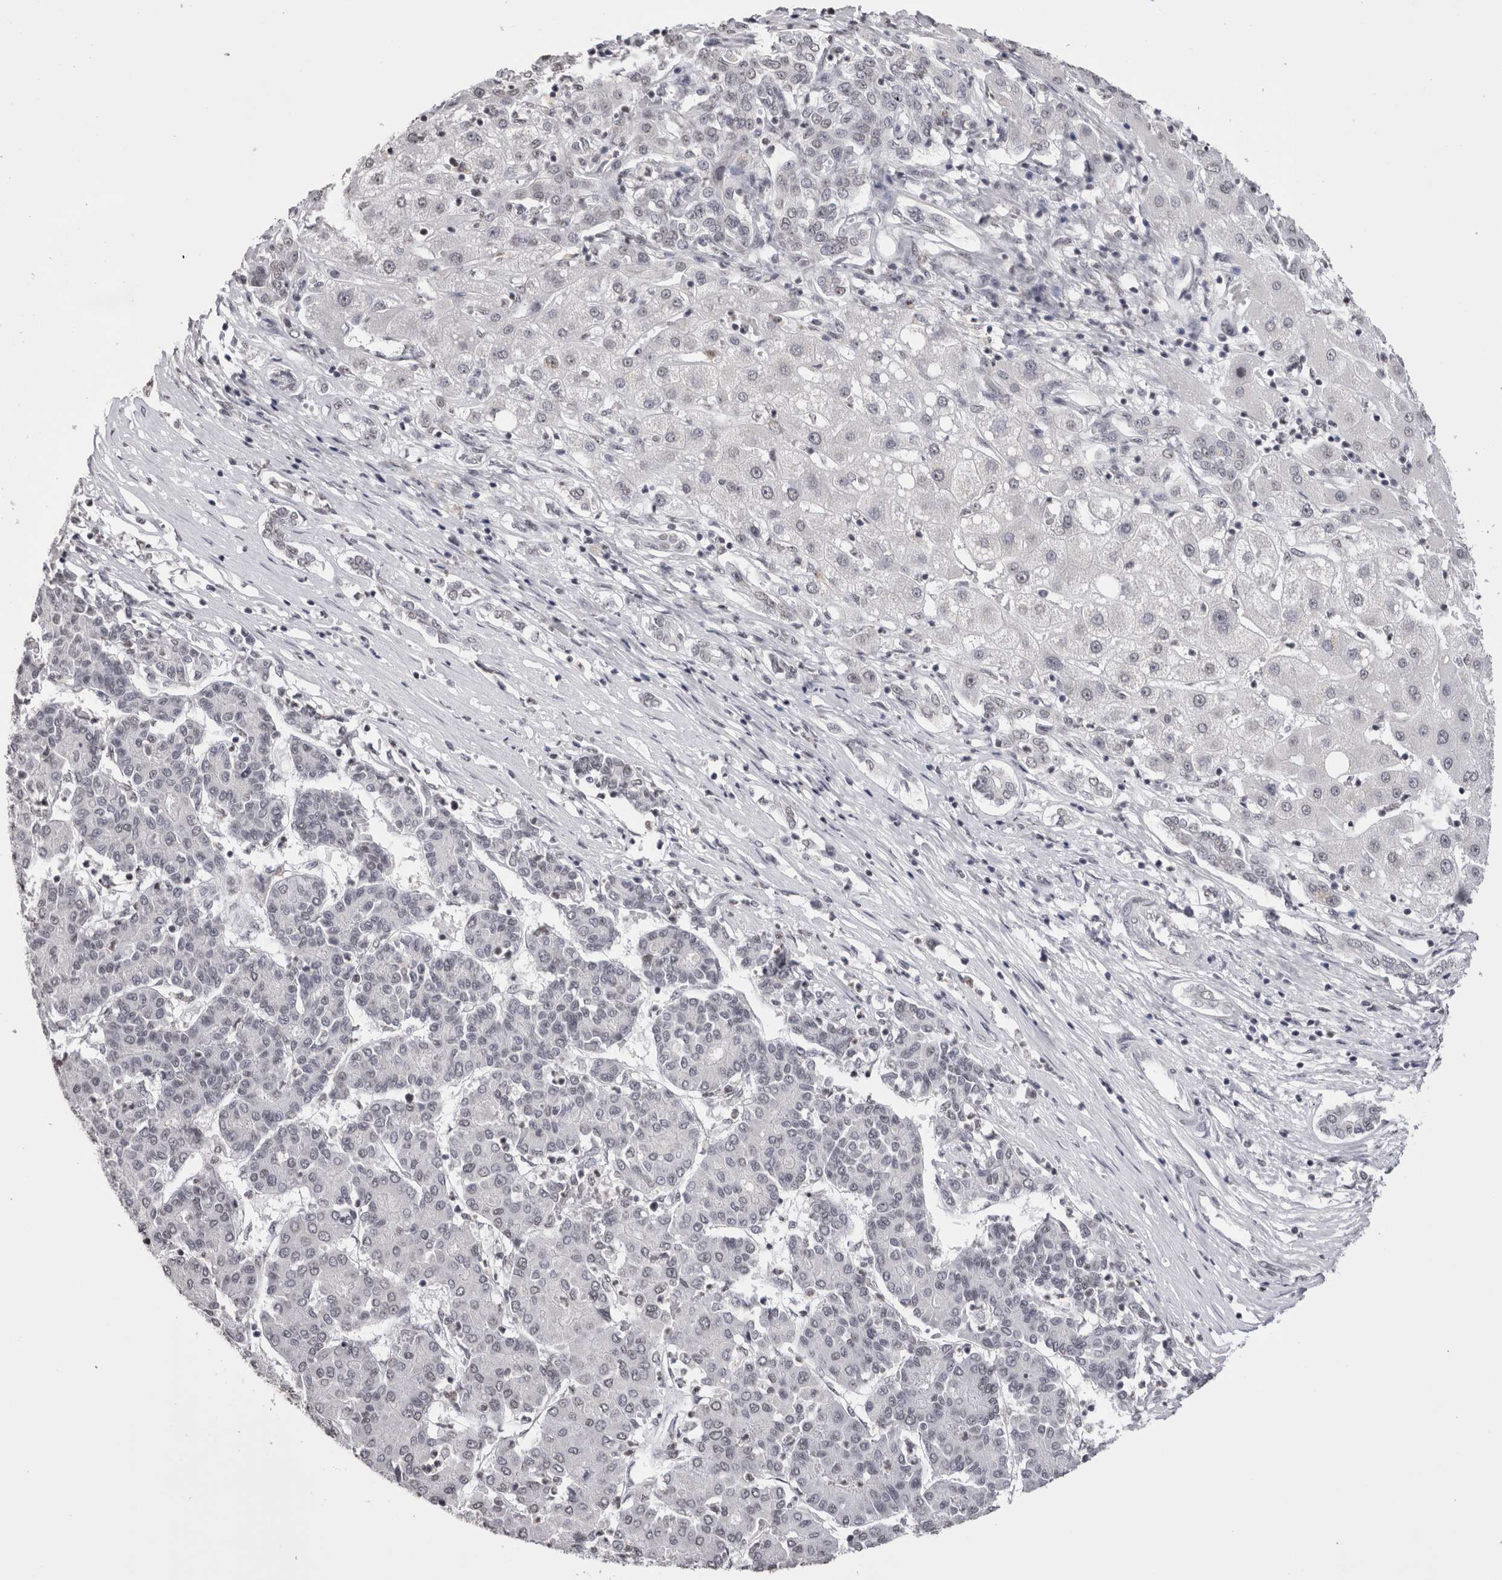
{"staining": {"intensity": "negative", "quantity": "none", "location": "none"}, "tissue": "liver cancer", "cell_type": "Tumor cells", "image_type": "cancer", "snomed": [{"axis": "morphology", "description": "Carcinoma, Hepatocellular, NOS"}, {"axis": "topography", "description": "Liver"}], "caption": "Tumor cells show no significant positivity in liver hepatocellular carcinoma.", "gene": "SMC1A", "patient": {"sex": "male", "age": 65}}